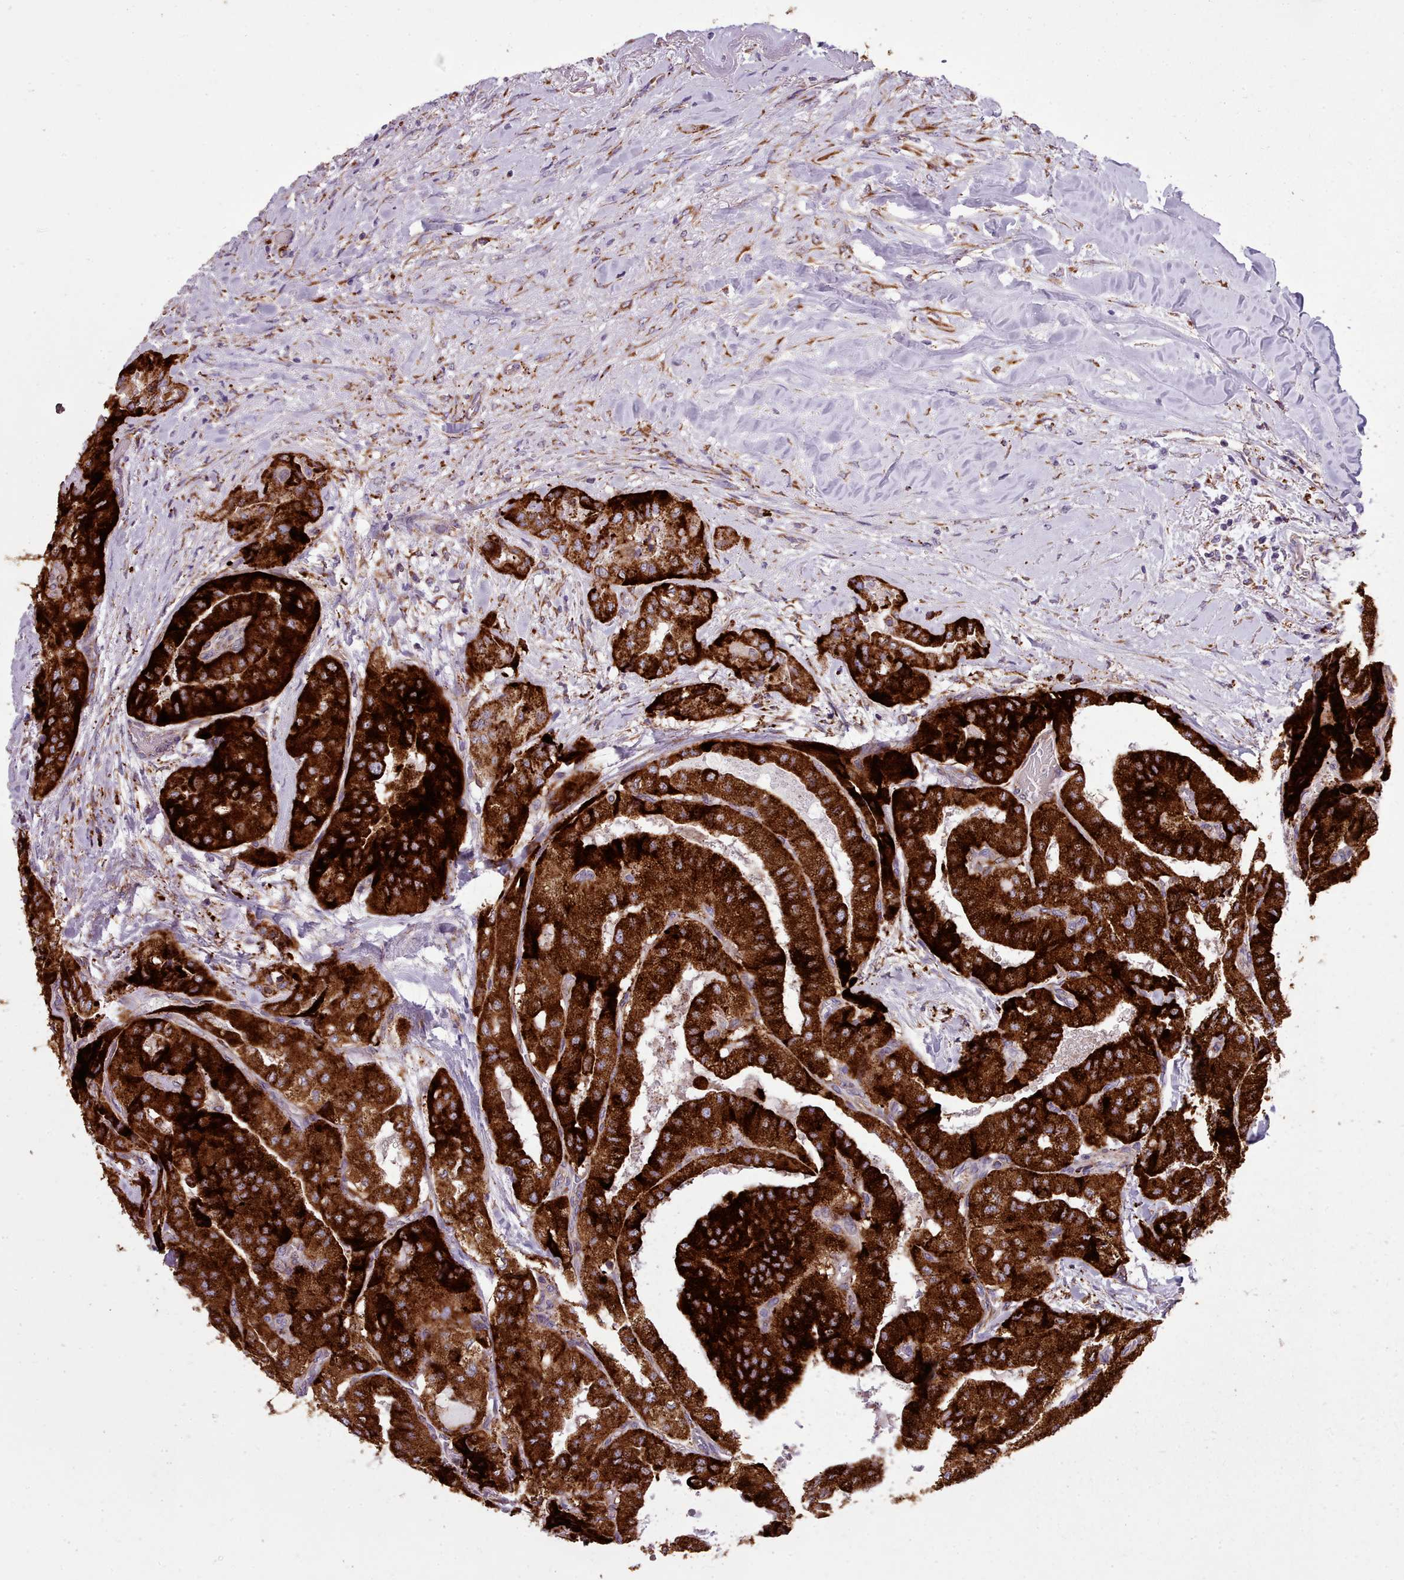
{"staining": {"intensity": "strong", "quantity": ">75%", "location": "cytoplasmic/membranous"}, "tissue": "thyroid cancer", "cell_type": "Tumor cells", "image_type": "cancer", "snomed": [{"axis": "morphology", "description": "Papillary adenocarcinoma, NOS"}, {"axis": "topography", "description": "Thyroid gland"}], "caption": "A high-resolution histopathology image shows IHC staining of papillary adenocarcinoma (thyroid), which demonstrates strong cytoplasmic/membranous expression in about >75% of tumor cells. (DAB IHC, brown staining for protein, blue staining for nuclei).", "gene": "FKBP10", "patient": {"sex": "female", "age": 59}}